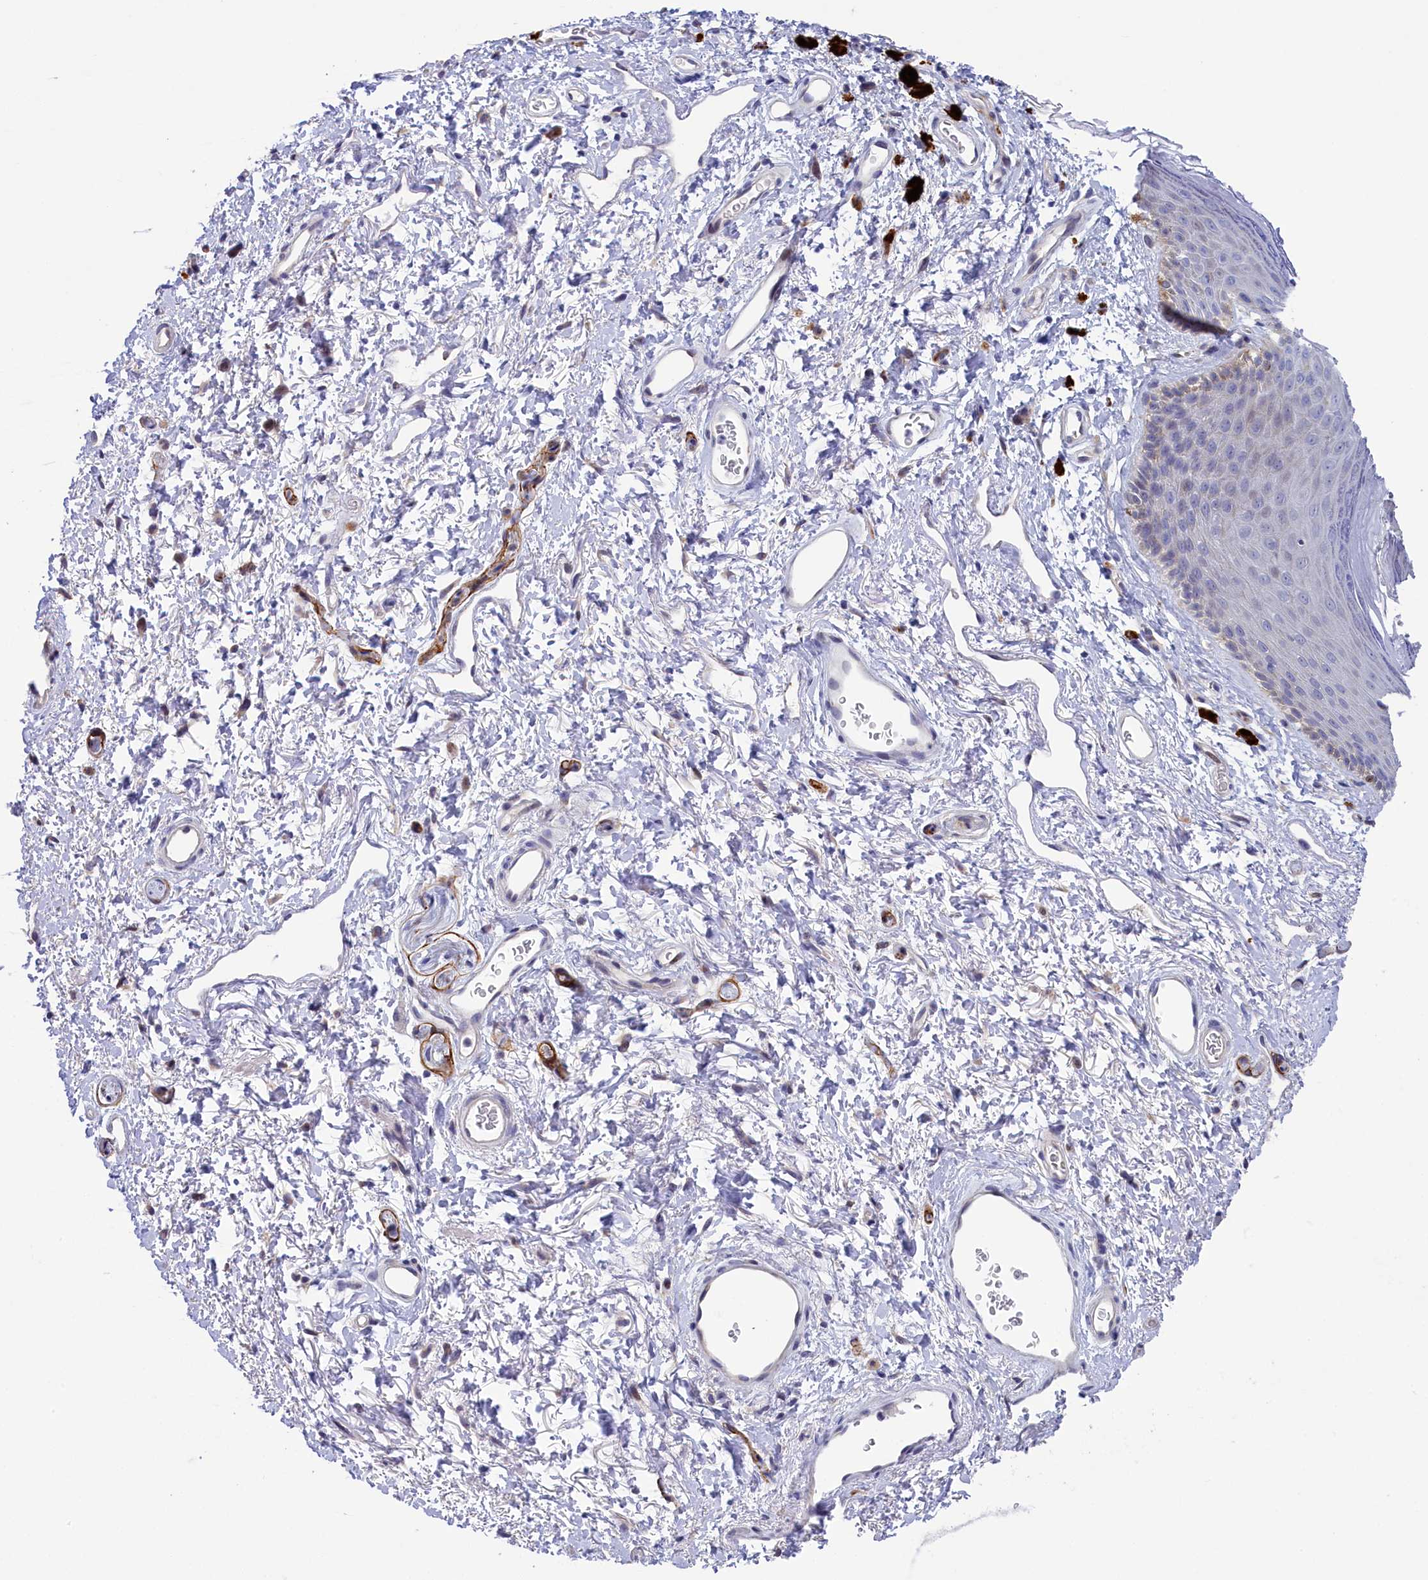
{"staining": {"intensity": "moderate", "quantity": "<25%", "location": "cytoplasmic/membranous"}, "tissue": "skin", "cell_type": "Epidermal cells", "image_type": "normal", "snomed": [{"axis": "morphology", "description": "Normal tissue, NOS"}, {"axis": "topography", "description": "Anal"}], "caption": "Epidermal cells exhibit low levels of moderate cytoplasmic/membranous positivity in approximately <25% of cells in unremarkable skin.", "gene": "HYKK", "patient": {"sex": "female", "age": 46}}